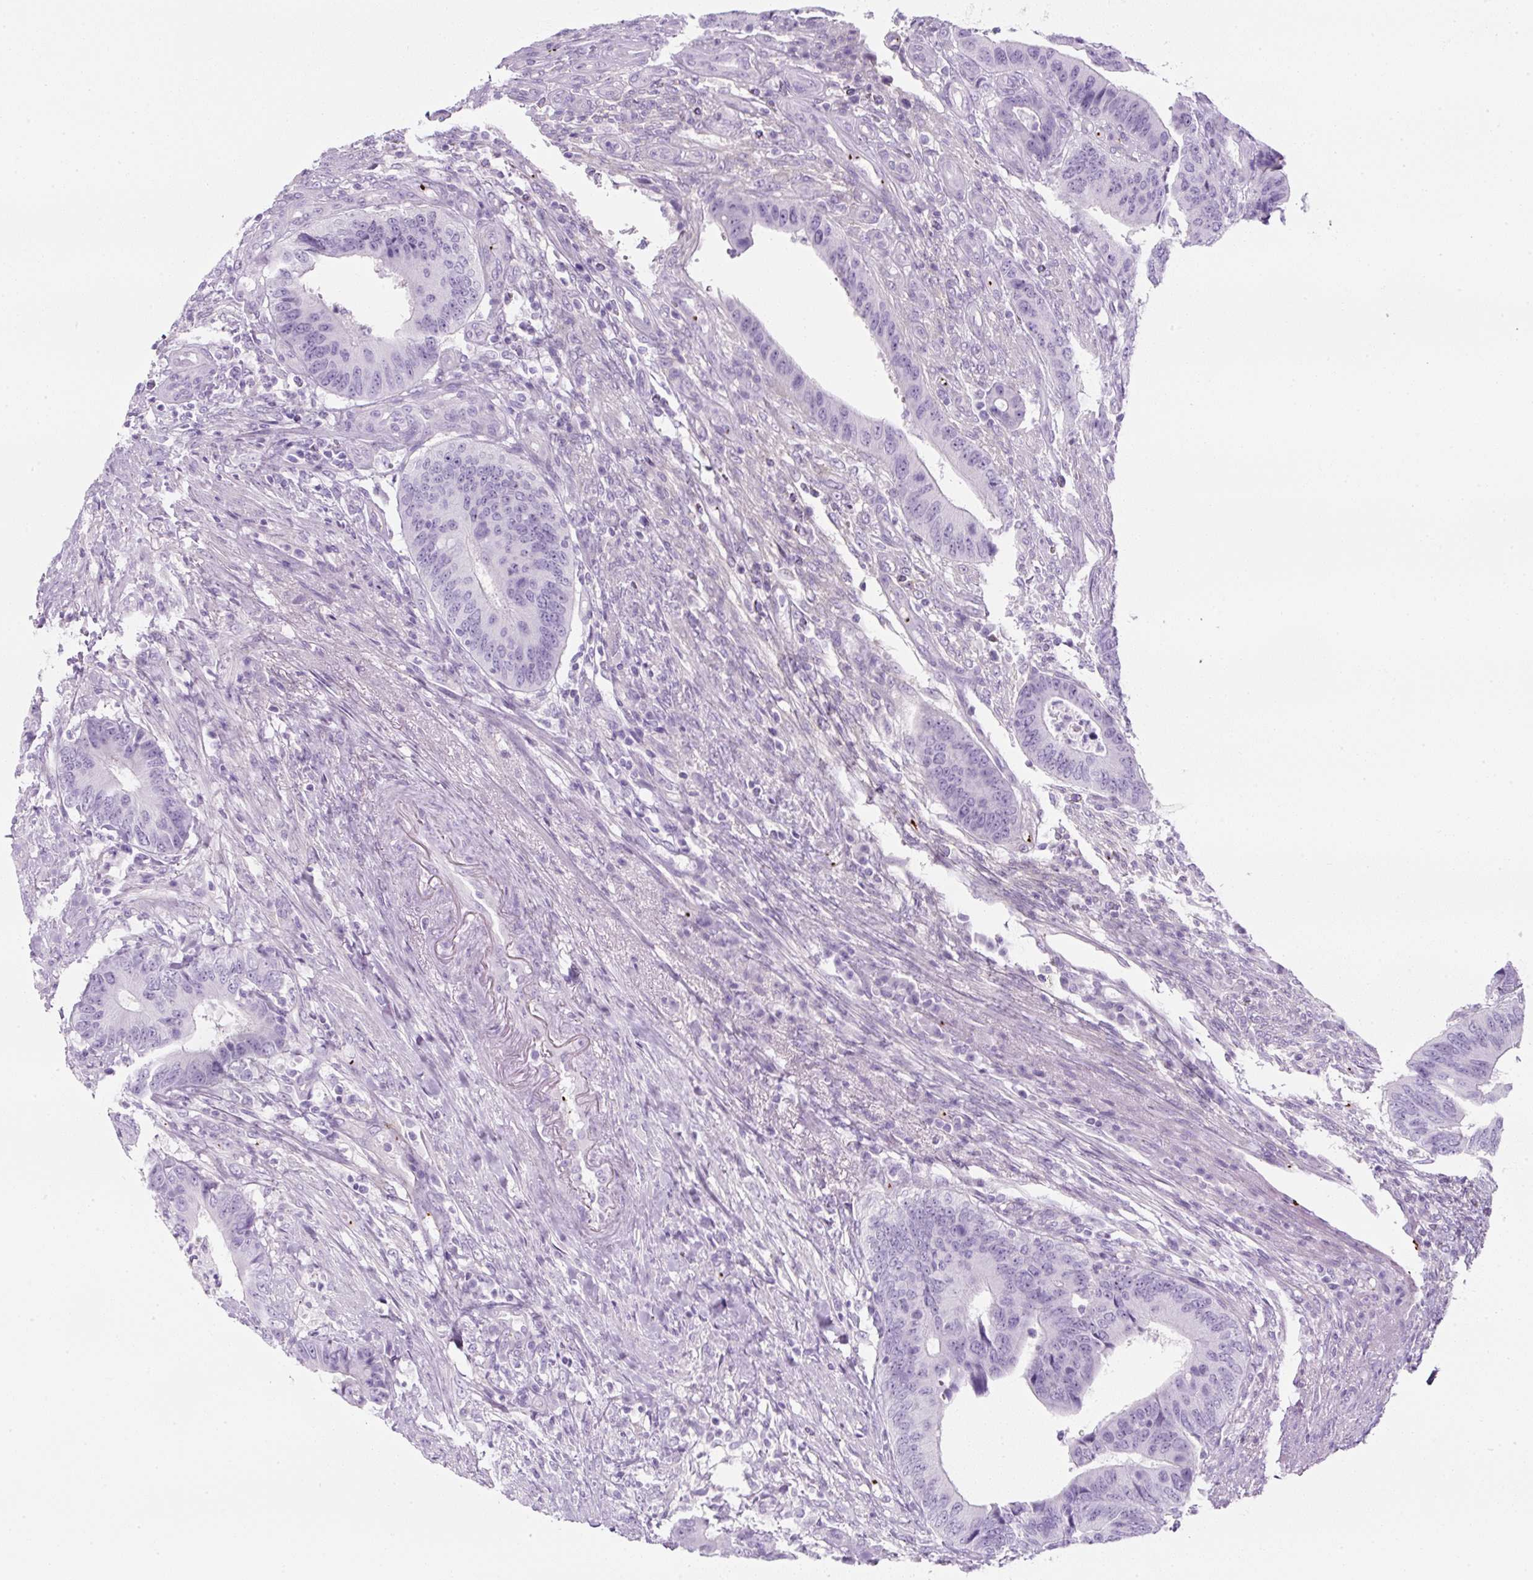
{"staining": {"intensity": "negative", "quantity": "none", "location": "none"}, "tissue": "colorectal cancer", "cell_type": "Tumor cells", "image_type": "cancer", "snomed": [{"axis": "morphology", "description": "Adenocarcinoma, NOS"}, {"axis": "topography", "description": "Colon"}], "caption": "This is a micrograph of immunohistochemistry (IHC) staining of colorectal adenocarcinoma, which shows no staining in tumor cells.", "gene": "PF4V1", "patient": {"sex": "male", "age": 87}}